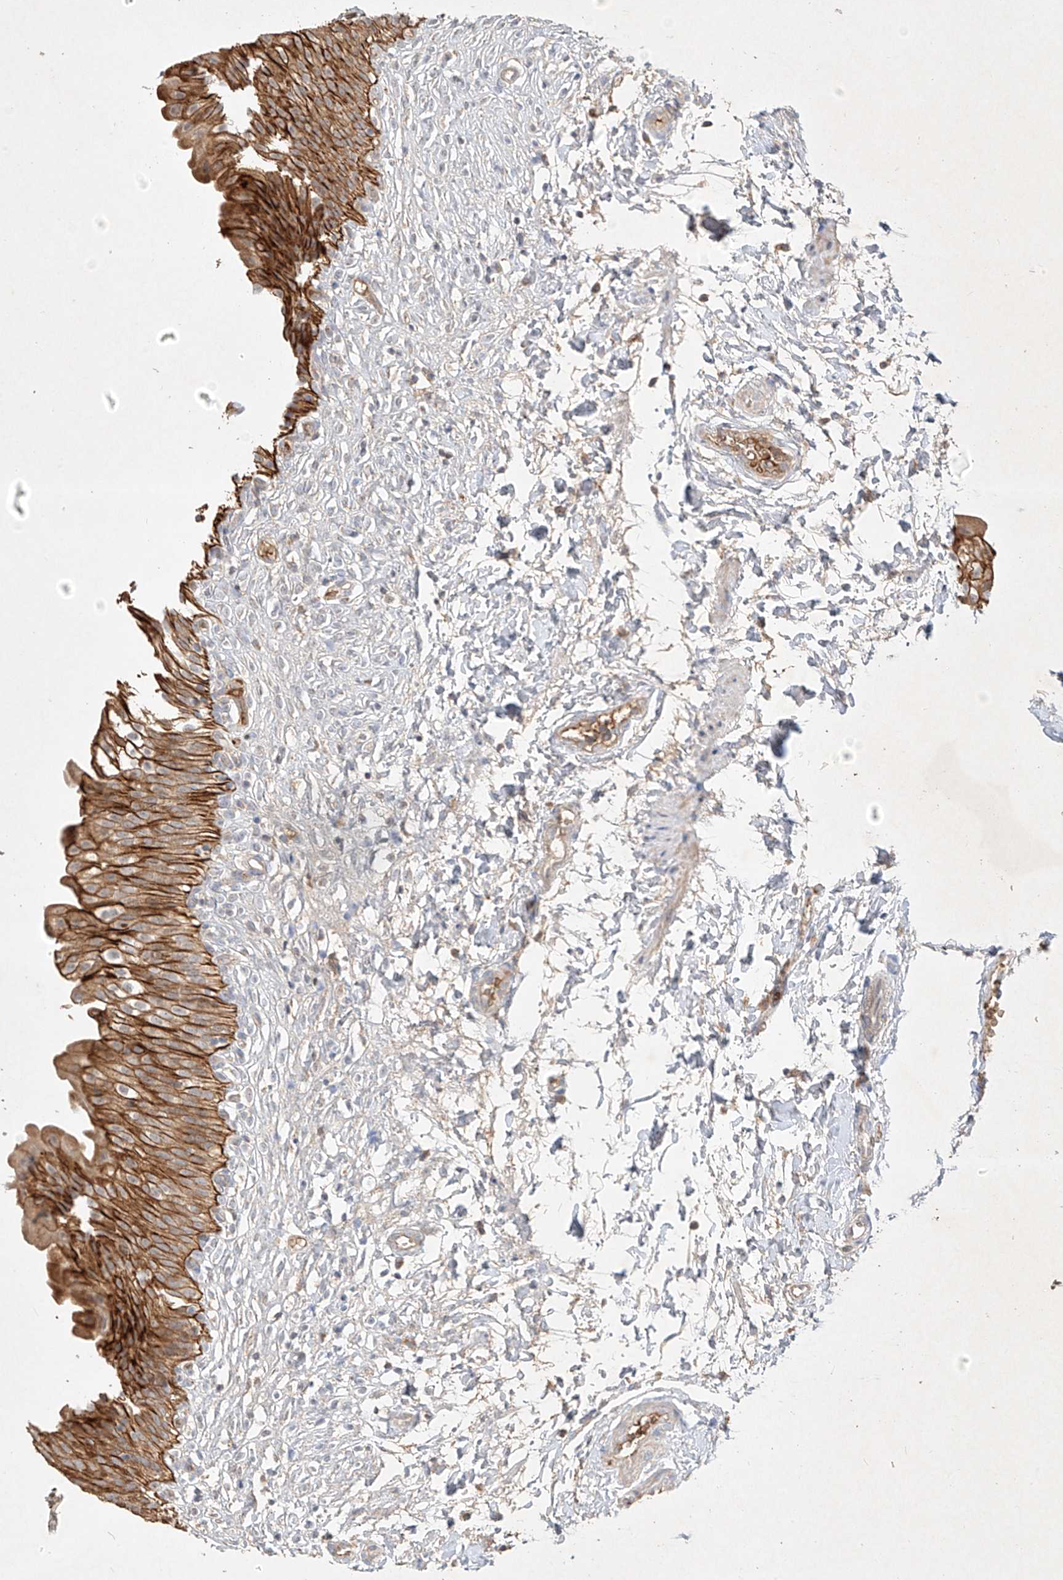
{"staining": {"intensity": "strong", "quantity": ">75%", "location": "cytoplasmic/membranous"}, "tissue": "urinary bladder", "cell_type": "Urothelial cells", "image_type": "normal", "snomed": [{"axis": "morphology", "description": "Normal tissue, NOS"}, {"axis": "topography", "description": "Urinary bladder"}], "caption": "Immunohistochemistry (DAB) staining of unremarkable urinary bladder shows strong cytoplasmic/membranous protein positivity in approximately >75% of urothelial cells.", "gene": "KPNA7", "patient": {"sex": "male", "age": 55}}